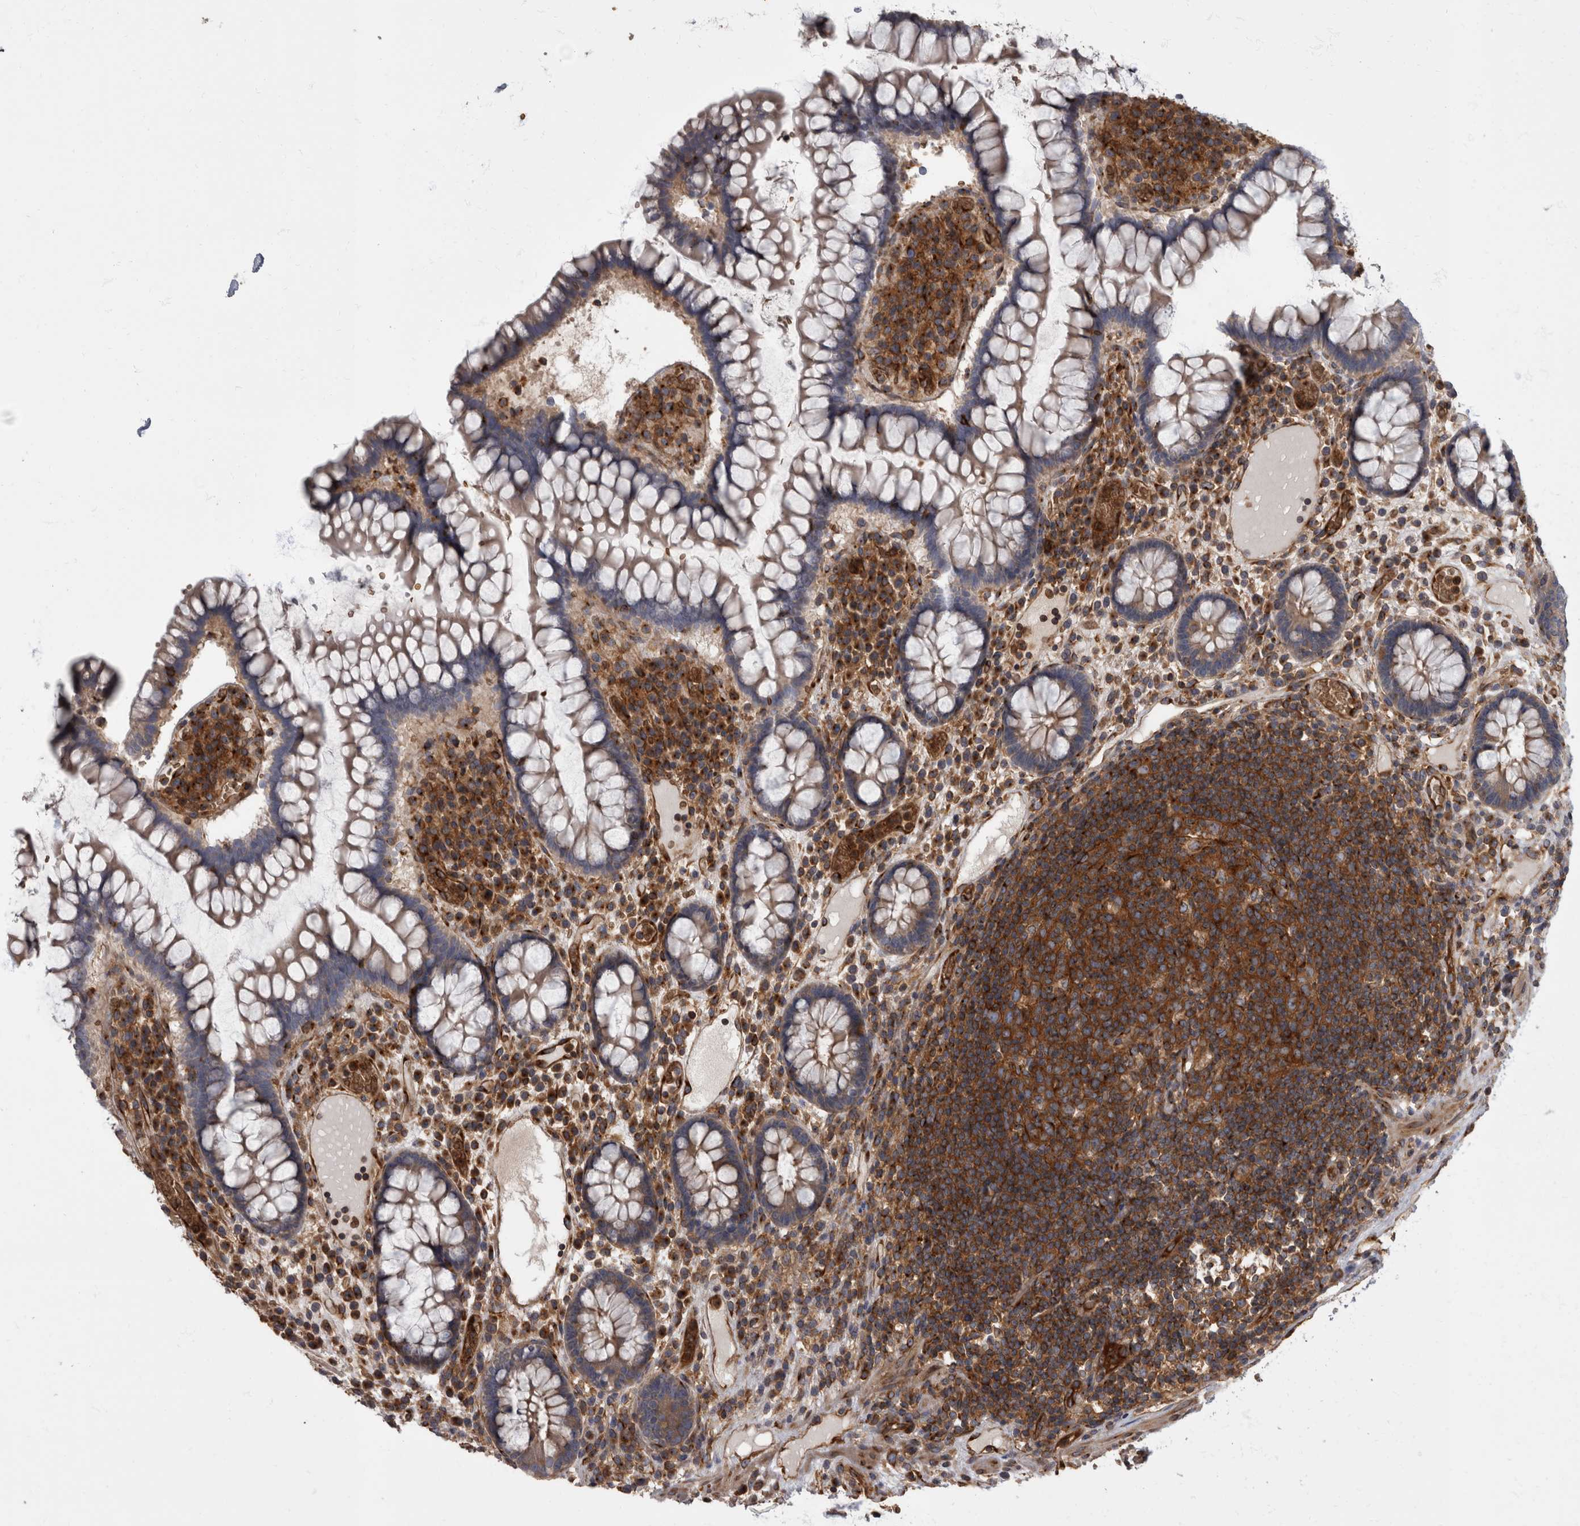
{"staining": {"intensity": "moderate", "quantity": ">75%", "location": "cytoplasmic/membranous"}, "tissue": "colon", "cell_type": "Endothelial cells", "image_type": "normal", "snomed": [{"axis": "morphology", "description": "Normal tissue, NOS"}, {"axis": "topography", "description": "Colon"}], "caption": "Normal colon demonstrates moderate cytoplasmic/membranous positivity in approximately >75% of endothelial cells, visualized by immunohistochemistry. (DAB (3,3'-diaminobenzidine) IHC, brown staining for protein, blue staining for nuclei).", "gene": "HOOK3", "patient": {"sex": "female", "age": 79}}